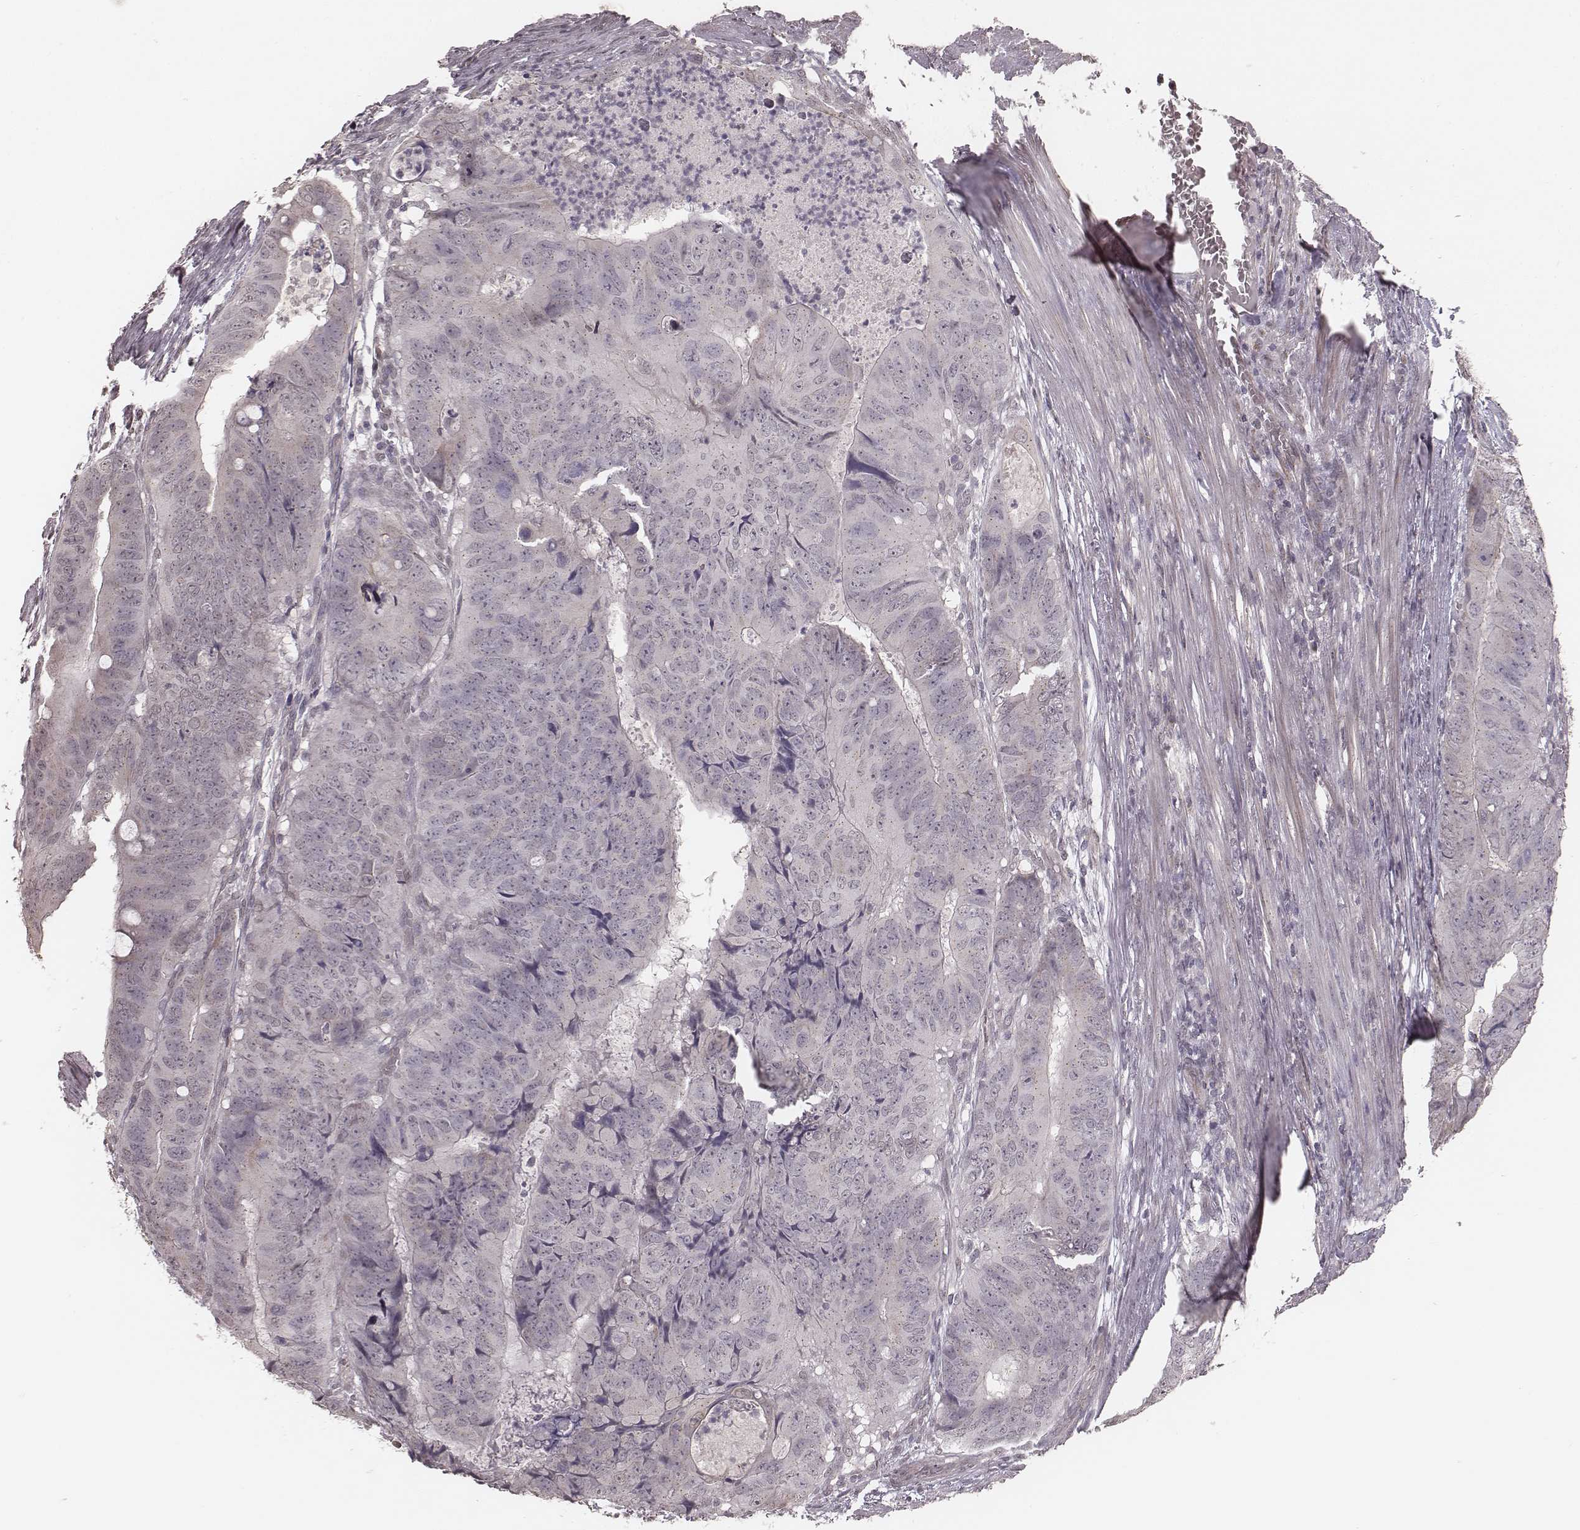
{"staining": {"intensity": "negative", "quantity": "none", "location": "none"}, "tissue": "colorectal cancer", "cell_type": "Tumor cells", "image_type": "cancer", "snomed": [{"axis": "morphology", "description": "Adenocarcinoma, NOS"}, {"axis": "topography", "description": "Colon"}], "caption": "Immunohistochemistry (IHC) micrograph of colorectal cancer stained for a protein (brown), which shows no positivity in tumor cells. (DAB IHC, high magnification).", "gene": "SLC7A4", "patient": {"sex": "male", "age": 79}}